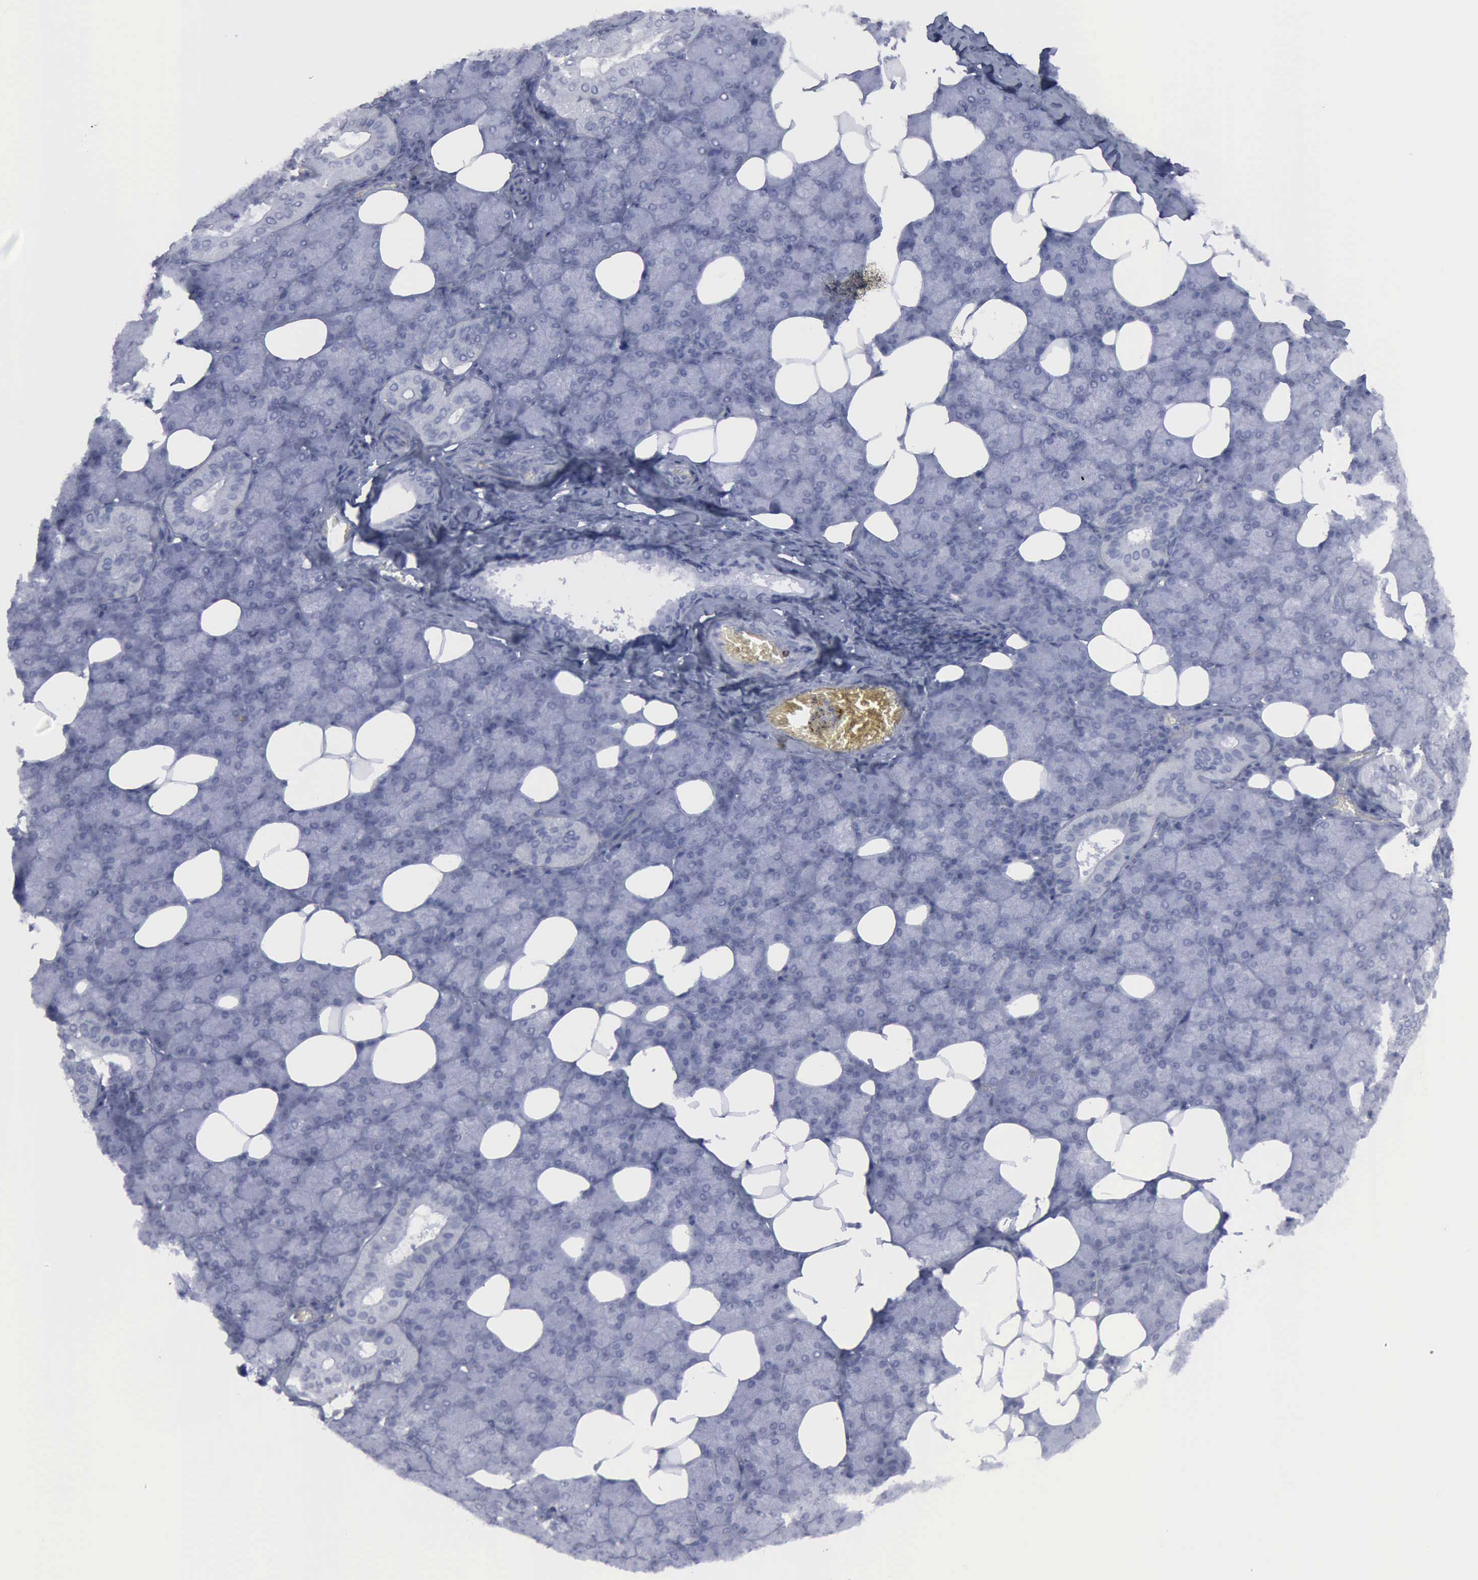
{"staining": {"intensity": "negative", "quantity": "none", "location": "none"}, "tissue": "salivary gland", "cell_type": "Glandular cells", "image_type": "normal", "snomed": [{"axis": "morphology", "description": "Normal tissue, NOS"}, {"axis": "topography", "description": "Lymph node"}, {"axis": "topography", "description": "Salivary gland"}], "caption": "Immunohistochemistry of unremarkable salivary gland demonstrates no staining in glandular cells.", "gene": "VCAM1", "patient": {"sex": "male", "age": 8}}